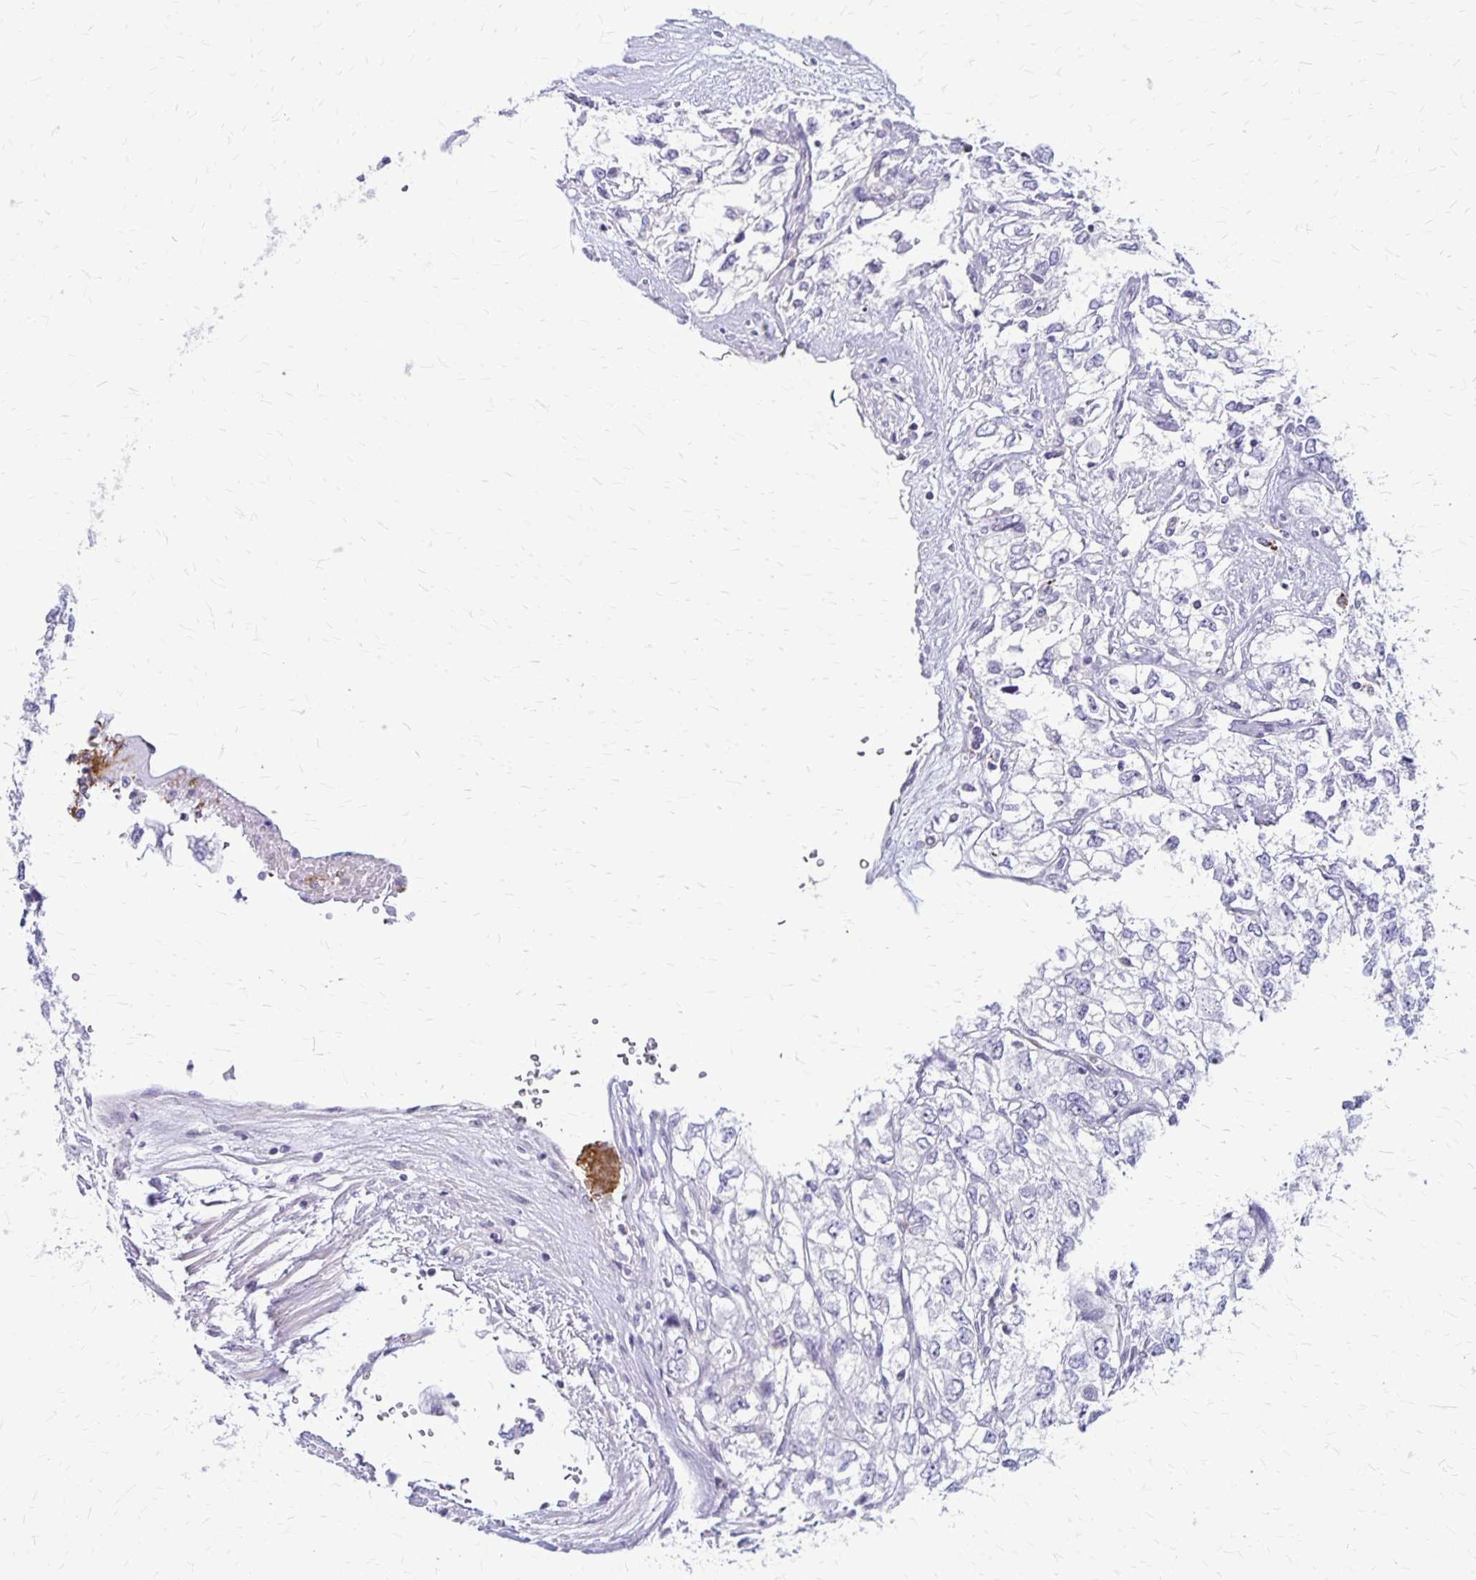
{"staining": {"intensity": "negative", "quantity": "none", "location": "none"}, "tissue": "renal cancer", "cell_type": "Tumor cells", "image_type": "cancer", "snomed": [{"axis": "morphology", "description": "Adenocarcinoma, NOS"}, {"axis": "topography", "description": "Kidney"}], "caption": "Immunohistochemistry (IHC) photomicrograph of neoplastic tissue: adenocarcinoma (renal) stained with DAB (3,3'-diaminobenzidine) exhibits no significant protein positivity in tumor cells.", "gene": "GP9", "patient": {"sex": "female", "age": 59}}